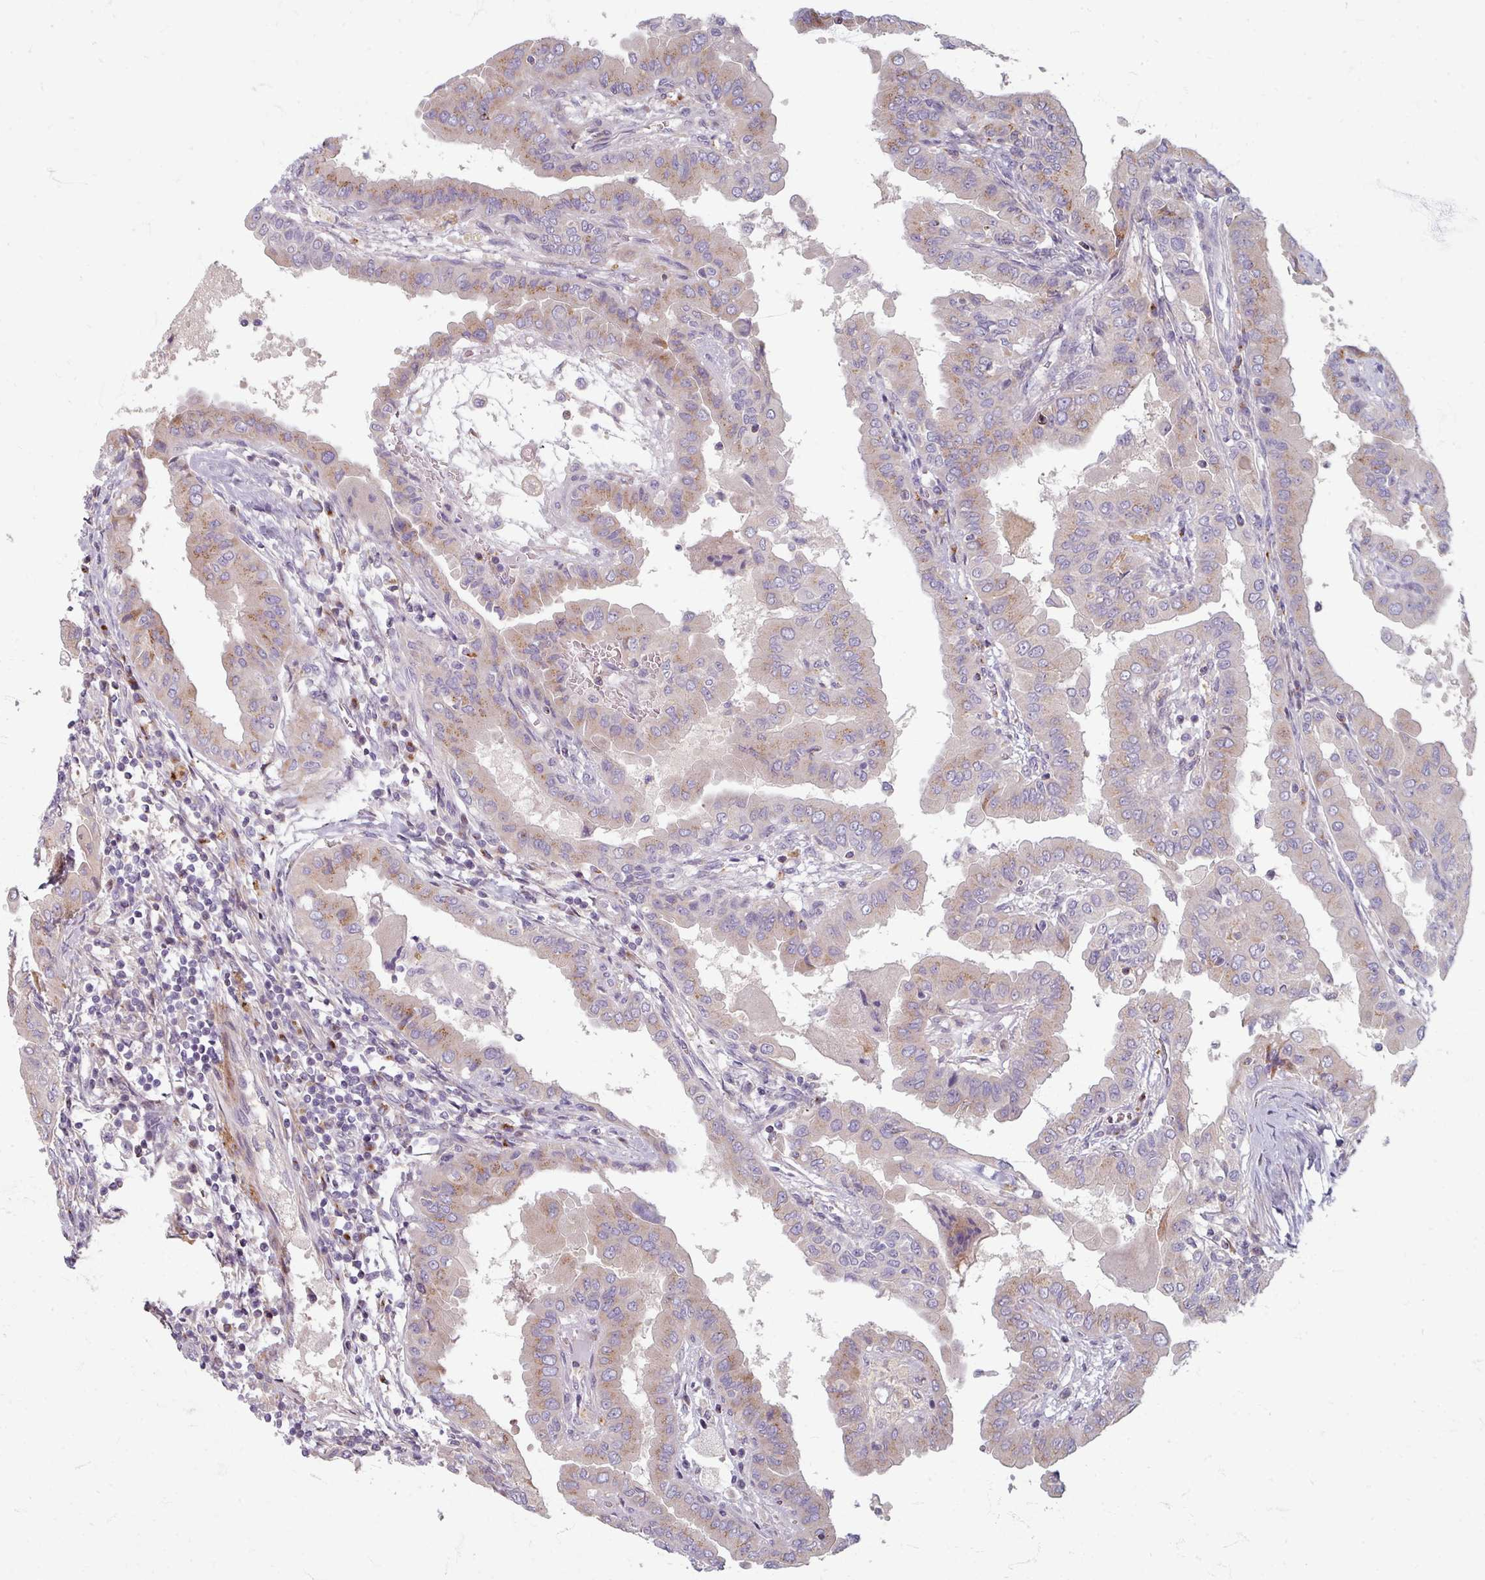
{"staining": {"intensity": "moderate", "quantity": "<25%", "location": "cytoplasmic/membranous"}, "tissue": "thyroid cancer", "cell_type": "Tumor cells", "image_type": "cancer", "snomed": [{"axis": "morphology", "description": "Papillary adenocarcinoma, NOS"}, {"axis": "topography", "description": "Thyroid gland"}], "caption": "Thyroid cancer was stained to show a protein in brown. There is low levels of moderate cytoplasmic/membranous expression in approximately <25% of tumor cells. (DAB (3,3'-diaminobenzidine) = brown stain, brightfield microscopy at high magnification).", "gene": "GABARAPL1", "patient": {"sex": "male", "age": 33}}